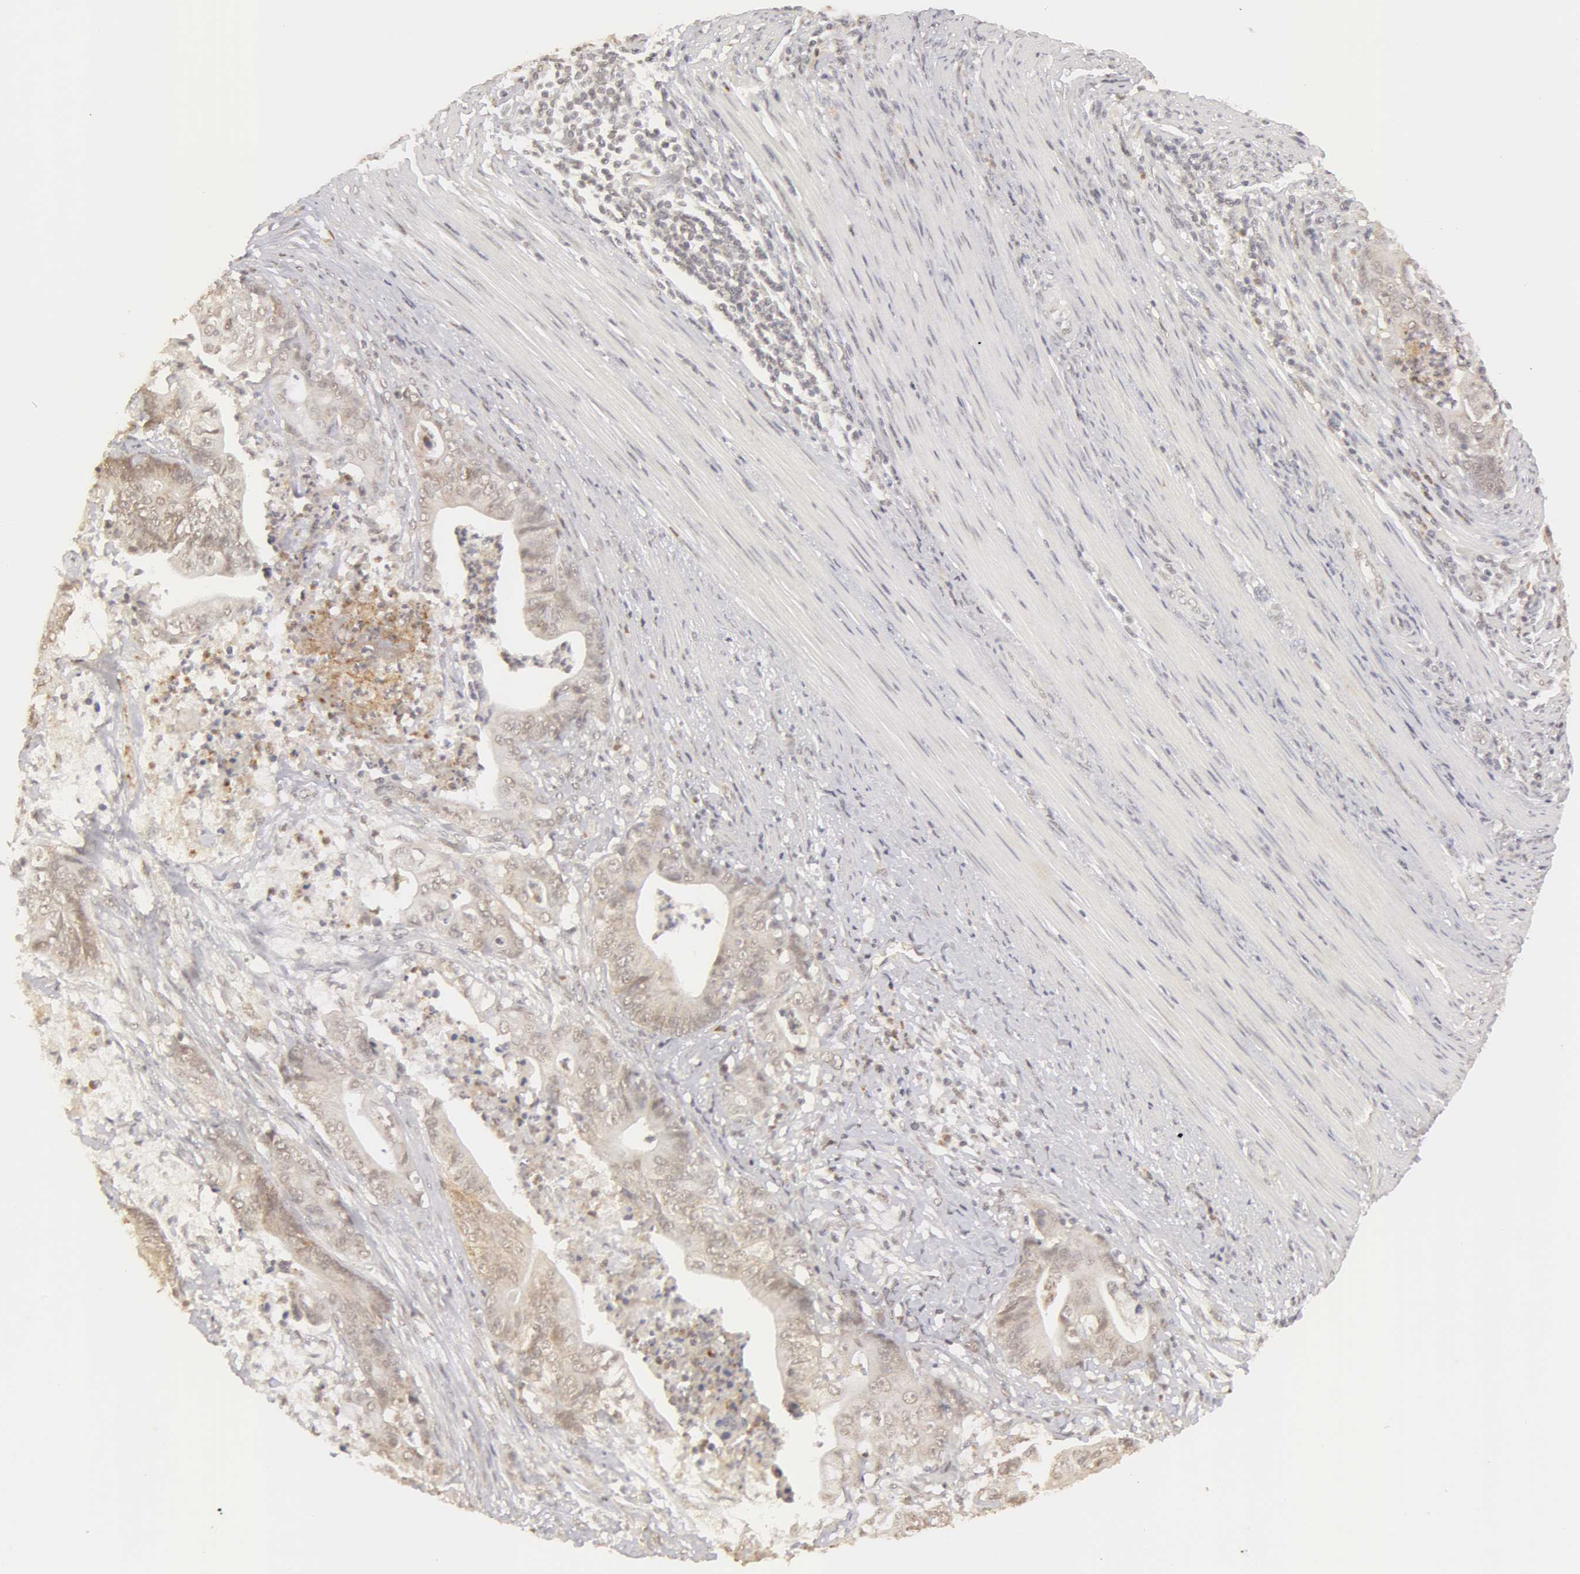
{"staining": {"intensity": "weak", "quantity": ">75%", "location": "cytoplasmic/membranous,nuclear"}, "tissue": "stomach cancer", "cell_type": "Tumor cells", "image_type": "cancer", "snomed": [{"axis": "morphology", "description": "Adenocarcinoma, NOS"}, {"axis": "topography", "description": "Stomach, lower"}], "caption": "Immunohistochemistry (DAB (3,3'-diaminobenzidine)) staining of stomach adenocarcinoma demonstrates weak cytoplasmic/membranous and nuclear protein expression in approximately >75% of tumor cells.", "gene": "ADAM10", "patient": {"sex": "female", "age": 86}}